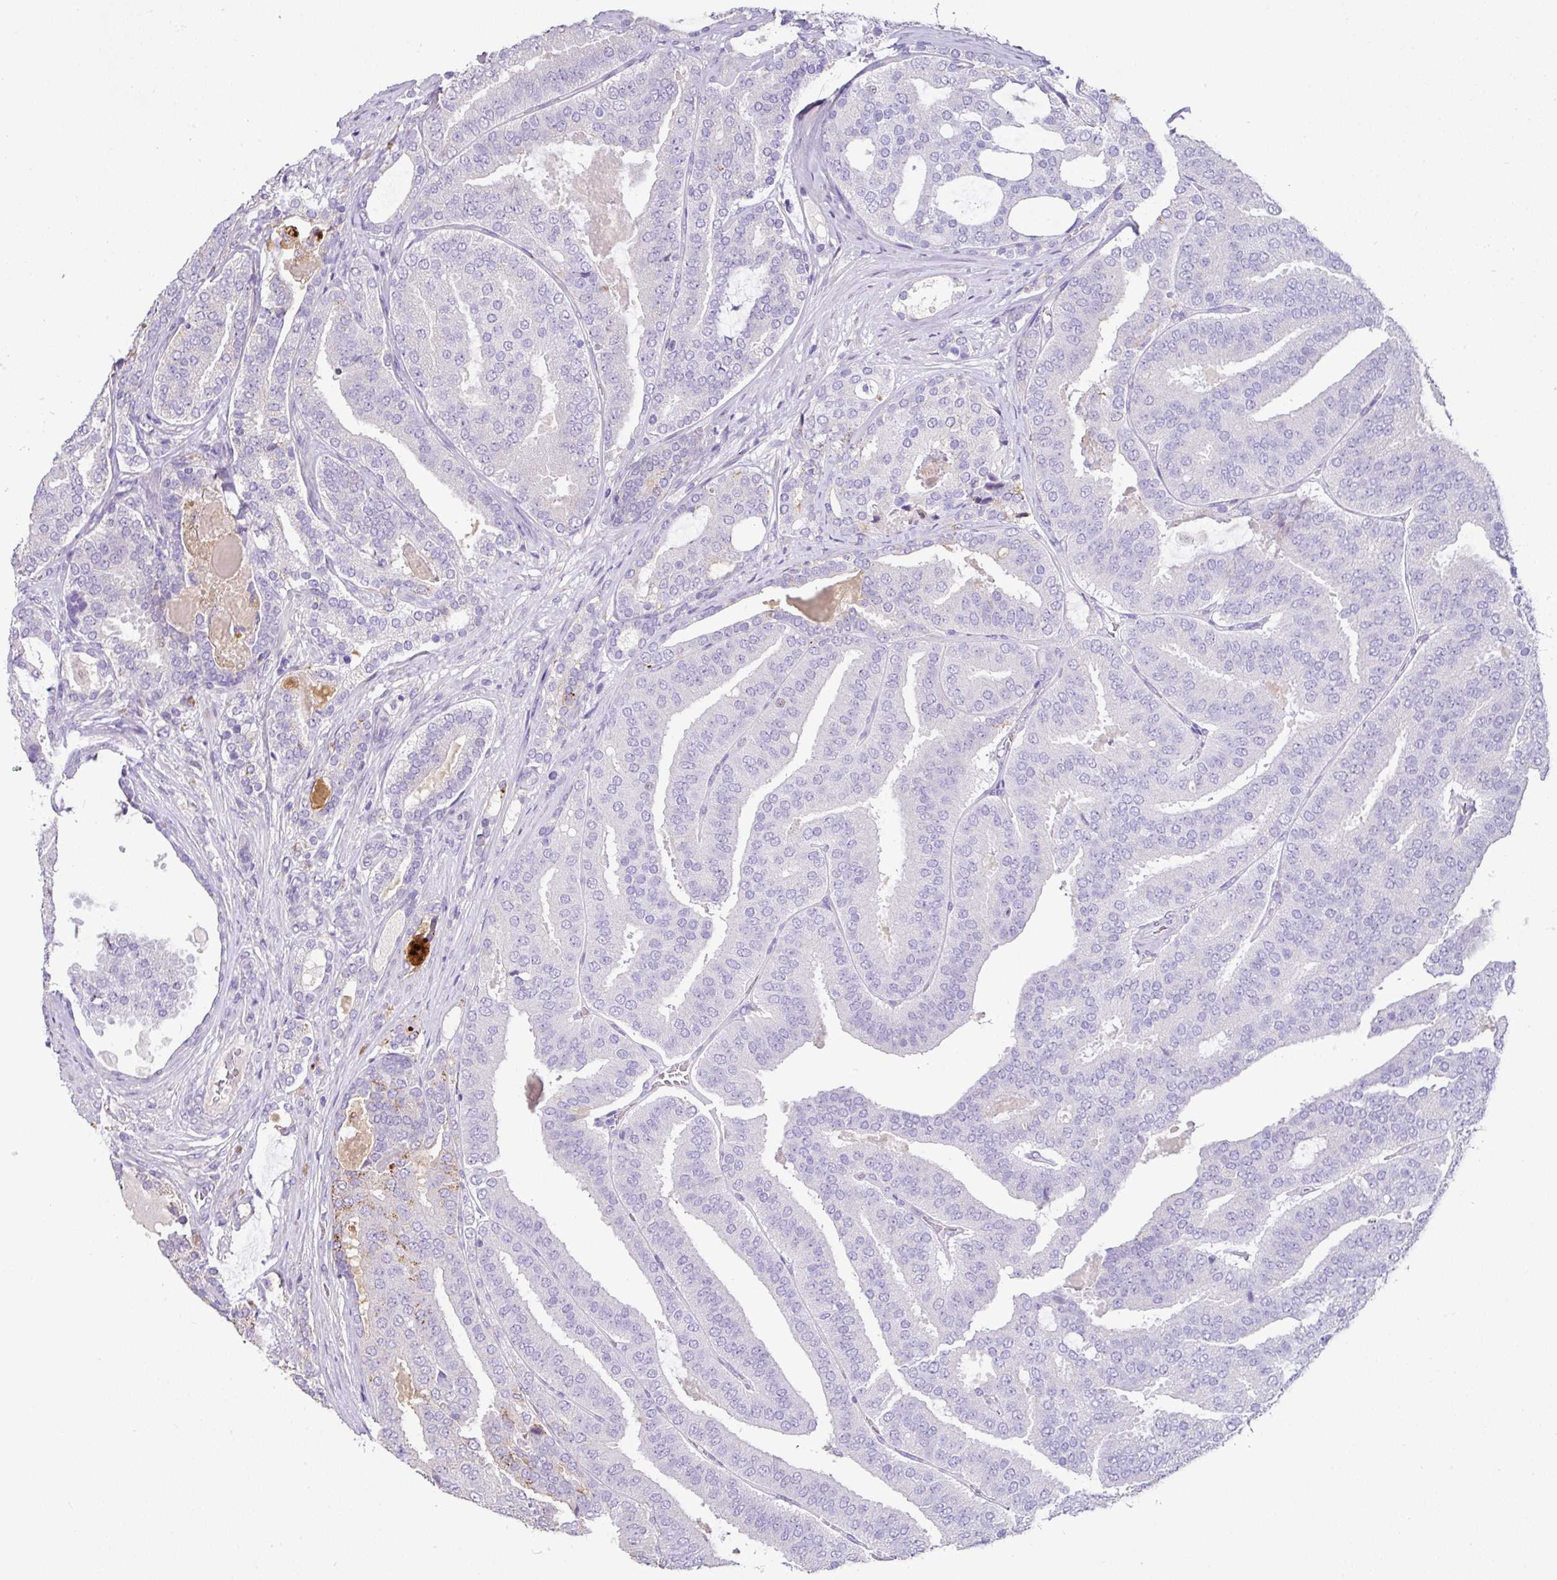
{"staining": {"intensity": "negative", "quantity": "none", "location": "none"}, "tissue": "prostate cancer", "cell_type": "Tumor cells", "image_type": "cancer", "snomed": [{"axis": "morphology", "description": "Adenocarcinoma, High grade"}, {"axis": "topography", "description": "Prostate"}], "caption": "Human prostate cancer (high-grade adenocarcinoma) stained for a protein using immunohistochemistry demonstrates no expression in tumor cells.", "gene": "ZG16", "patient": {"sex": "male", "age": 65}}